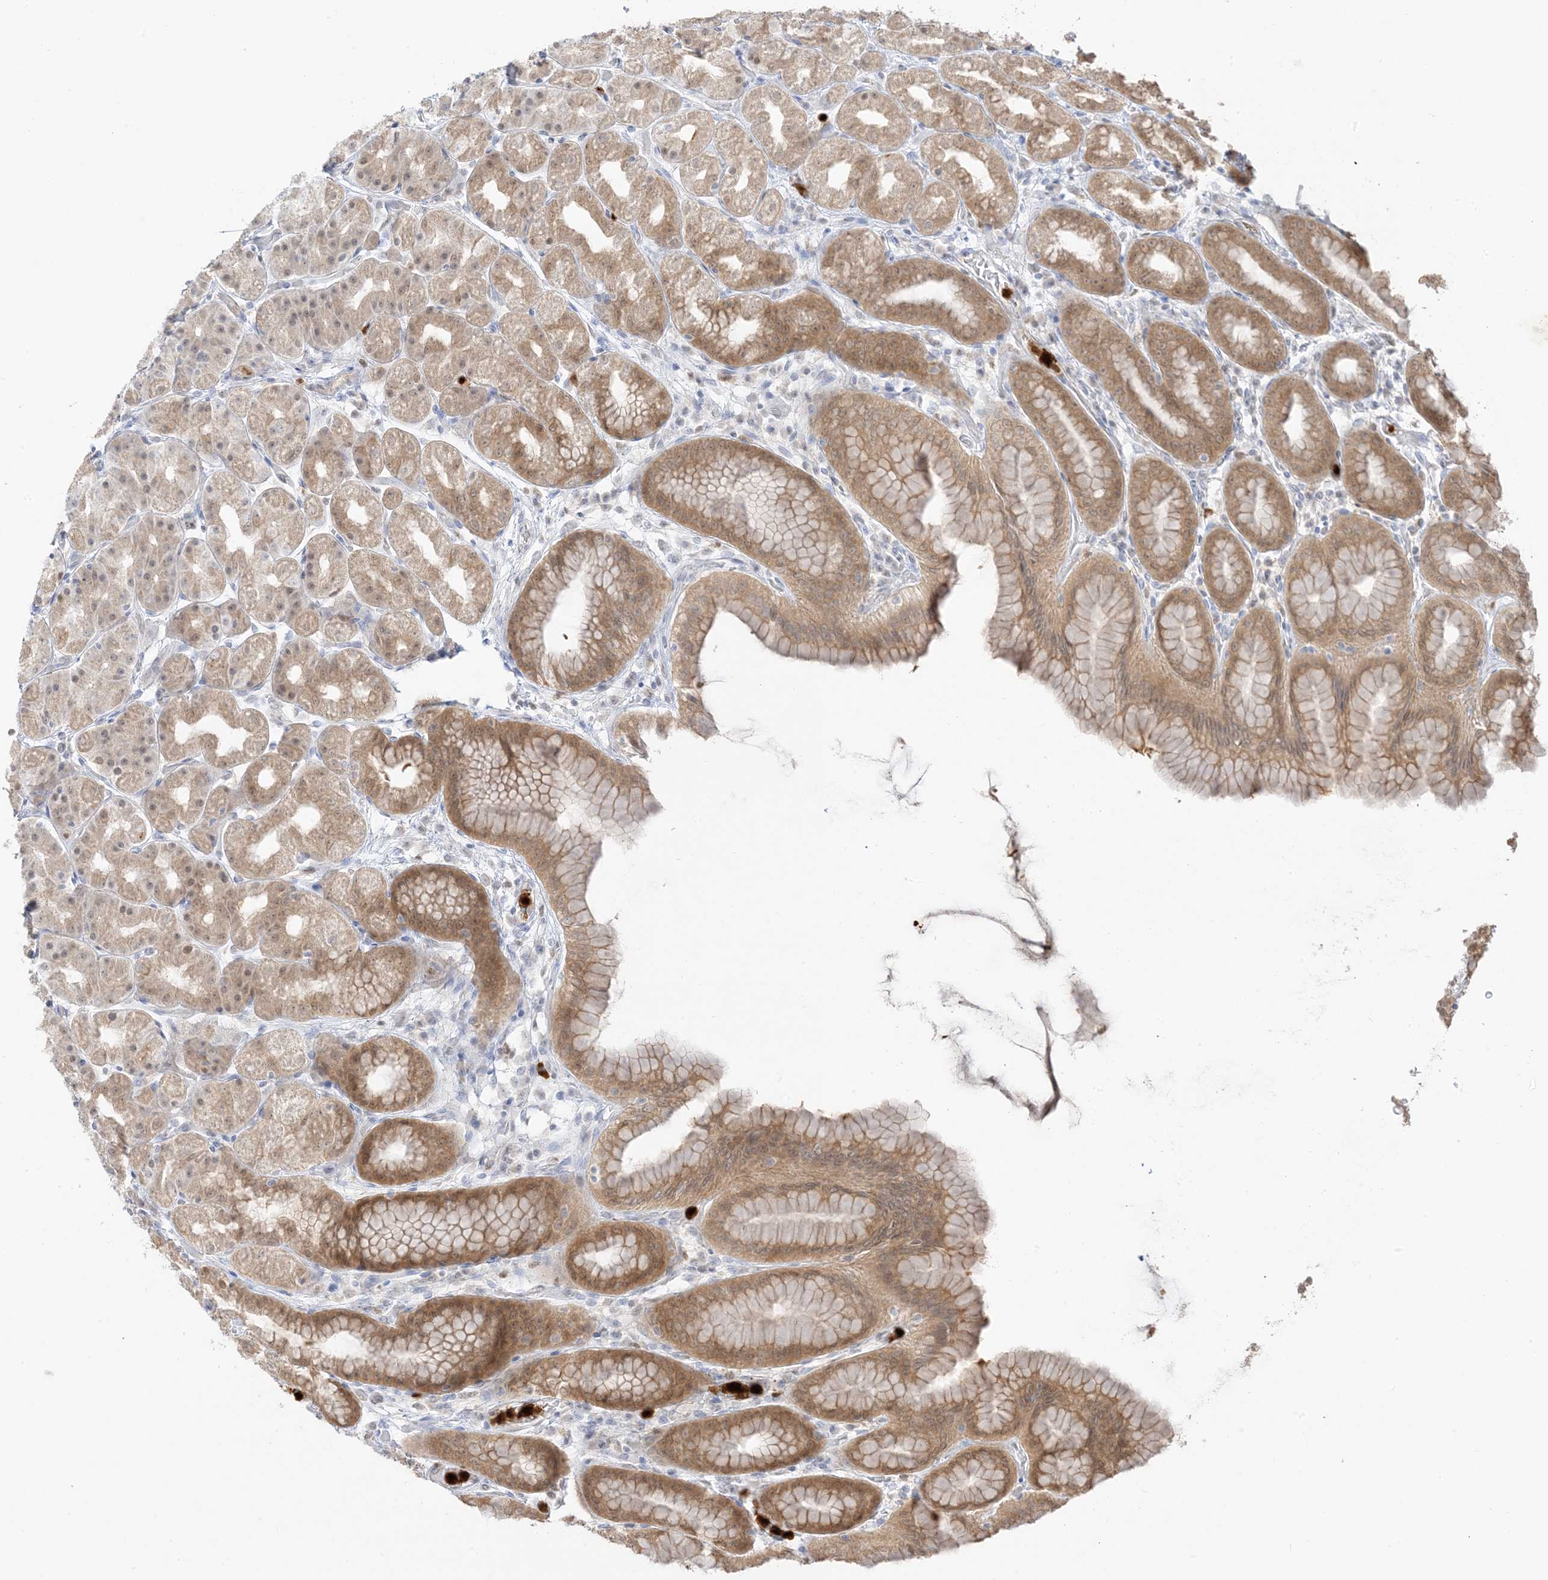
{"staining": {"intensity": "moderate", "quantity": ">75%", "location": "cytoplasmic/membranous,nuclear"}, "tissue": "stomach", "cell_type": "Glandular cells", "image_type": "normal", "snomed": [{"axis": "morphology", "description": "Normal tissue, NOS"}, {"axis": "topography", "description": "Stomach, upper"}], "caption": "Glandular cells reveal medium levels of moderate cytoplasmic/membranous,nuclear staining in approximately >75% of cells in unremarkable stomach.", "gene": "GCA", "patient": {"sex": "male", "age": 68}}